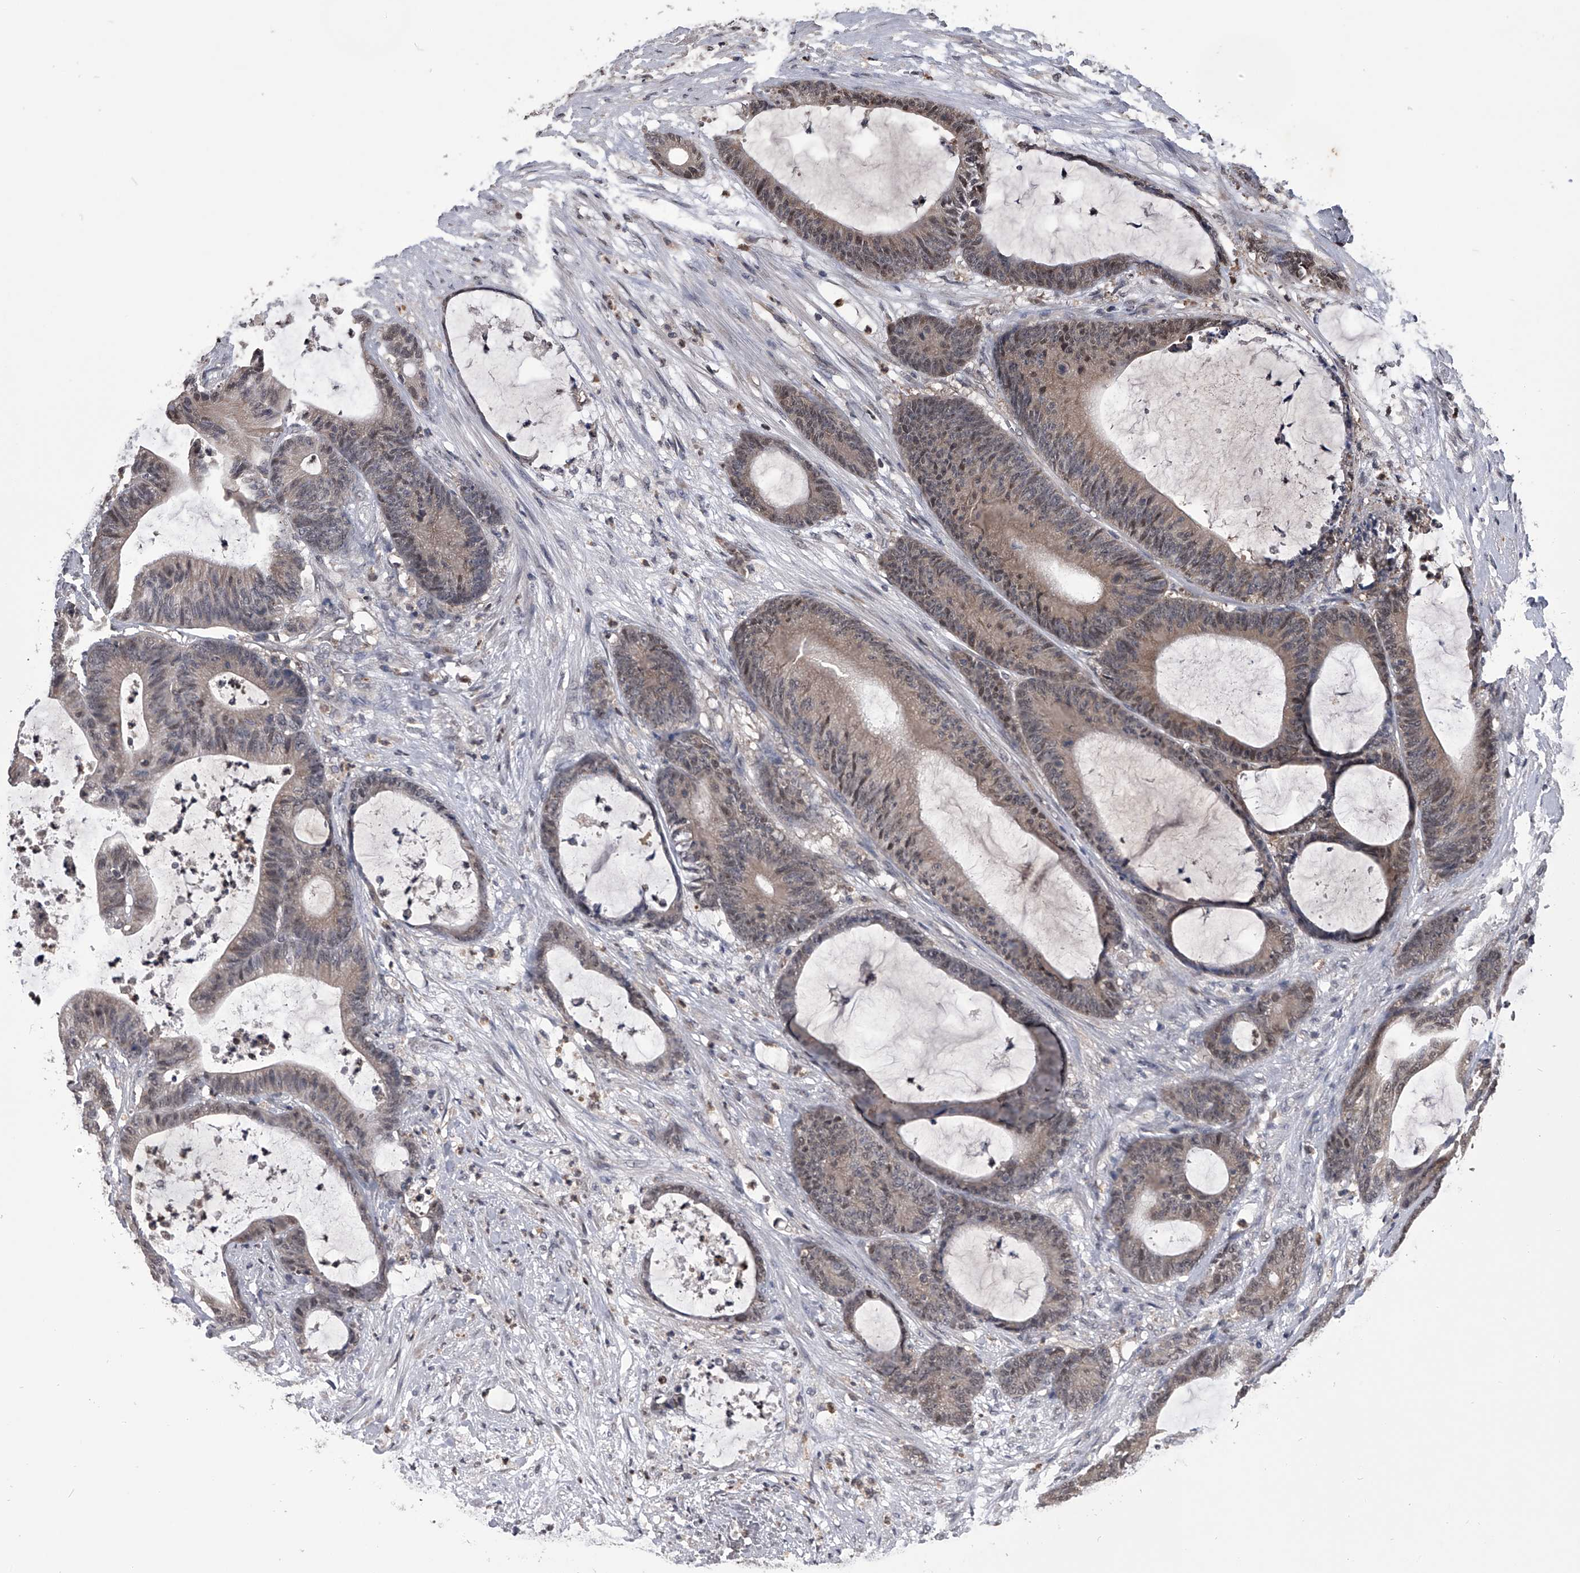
{"staining": {"intensity": "moderate", "quantity": "25%-75%", "location": "cytoplasmic/membranous,nuclear"}, "tissue": "colorectal cancer", "cell_type": "Tumor cells", "image_type": "cancer", "snomed": [{"axis": "morphology", "description": "Adenocarcinoma, NOS"}, {"axis": "topography", "description": "Colon"}], "caption": "A photomicrograph of colorectal cancer (adenocarcinoma) stained for a protein reveals moderate cytoplasmic/membranous and nuclear brown staining in tumor cells.", "gene": "TSNAX", "patient": {"sex": "female", "age": 84}}